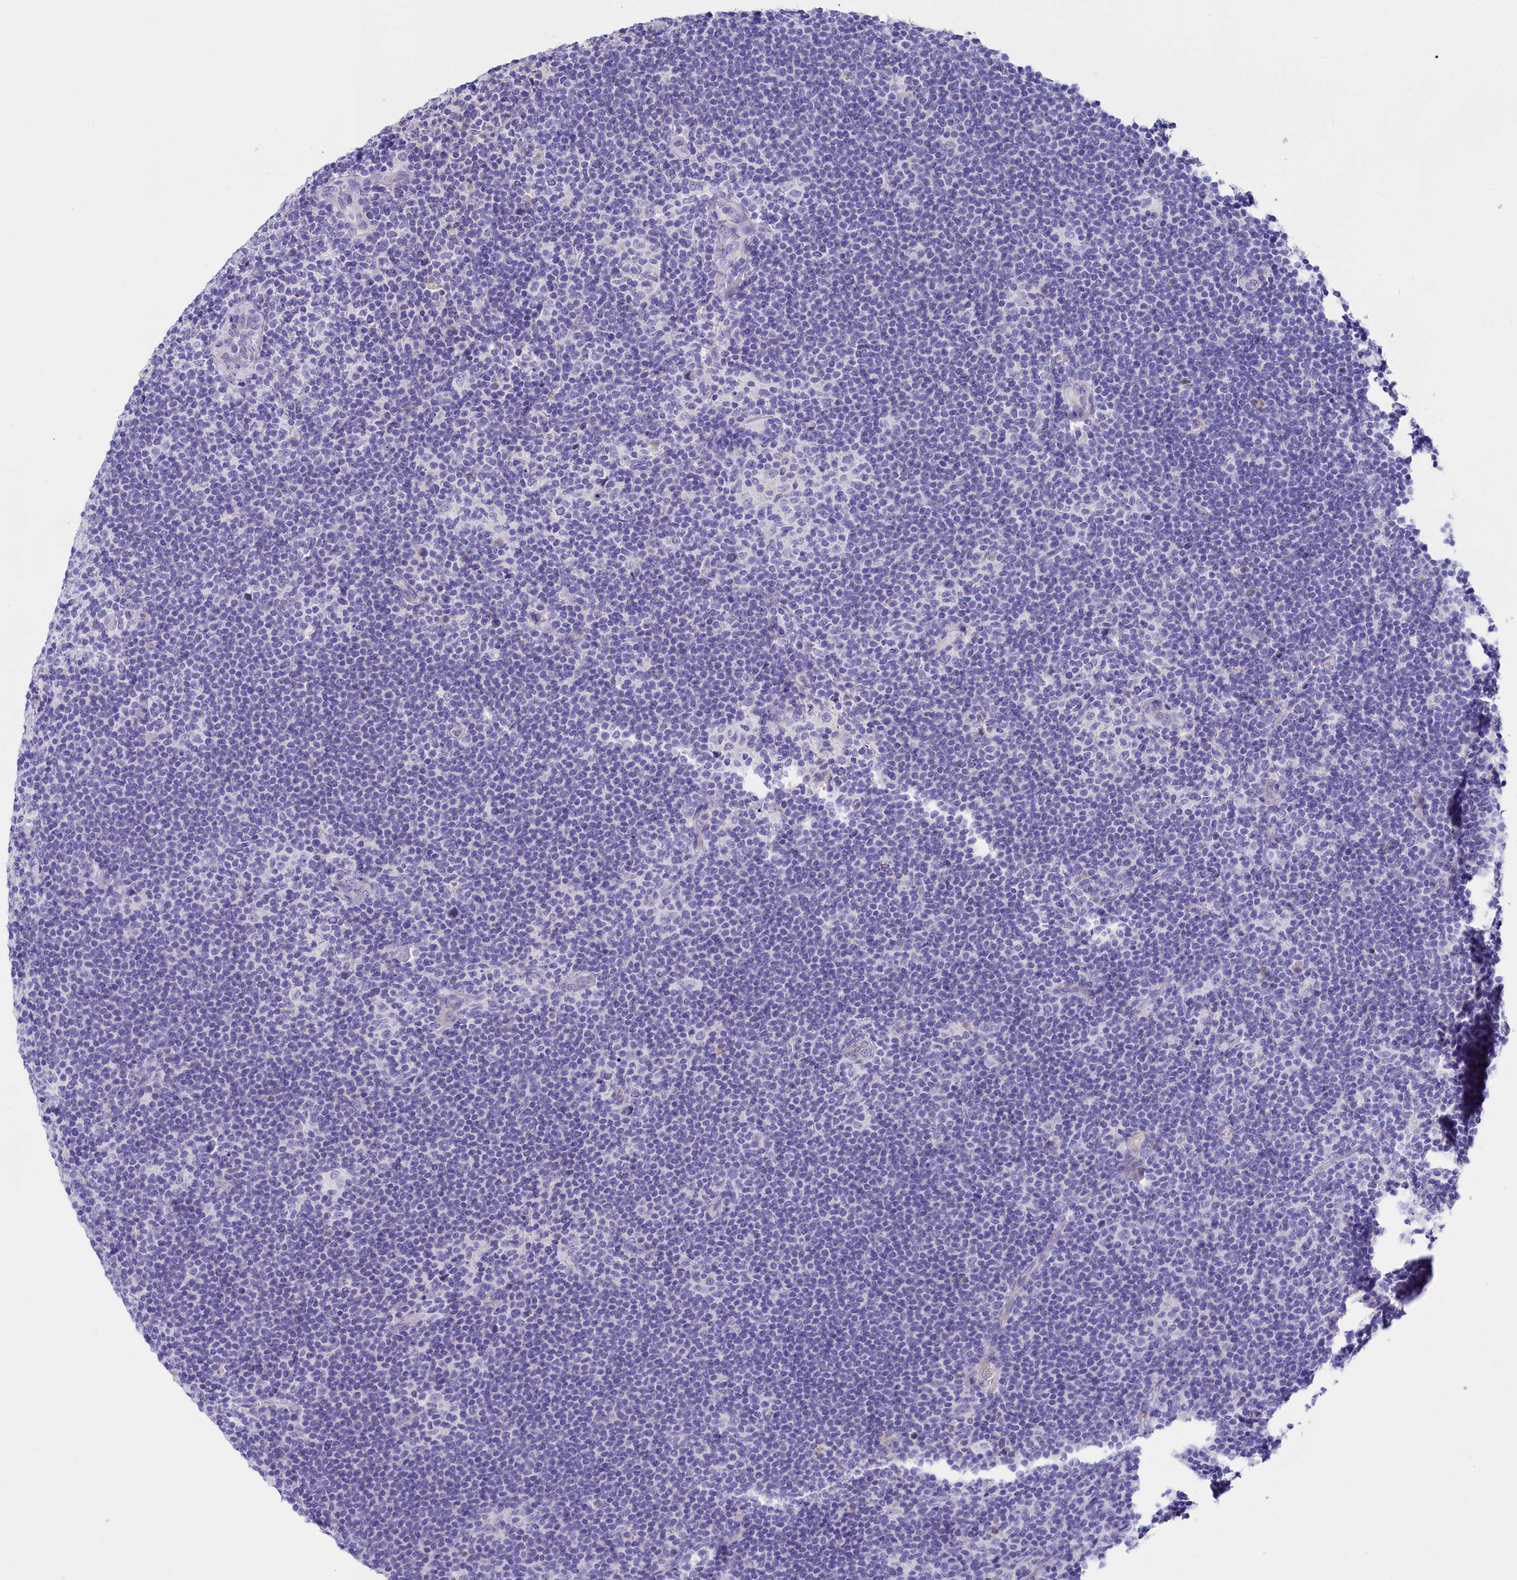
{"staining": {"intensity": "negative", "quantity": "none", "location": "none"}, "tissue": "lymphoma", "cell_type": "Tumor cells", "image_type": "cancer", "snomed": [{"axis": "morphology", "description": "Hodgkin's disease, NOS"}, {"axis": "topography", "description": "Lymph node"}], "caption": "Protein analysis of Hodgkin's disease demonstrates no significant positivity in tumor cells.", "gene": "SULT2A1", "patient": {"sex": "female", "age": 57}}